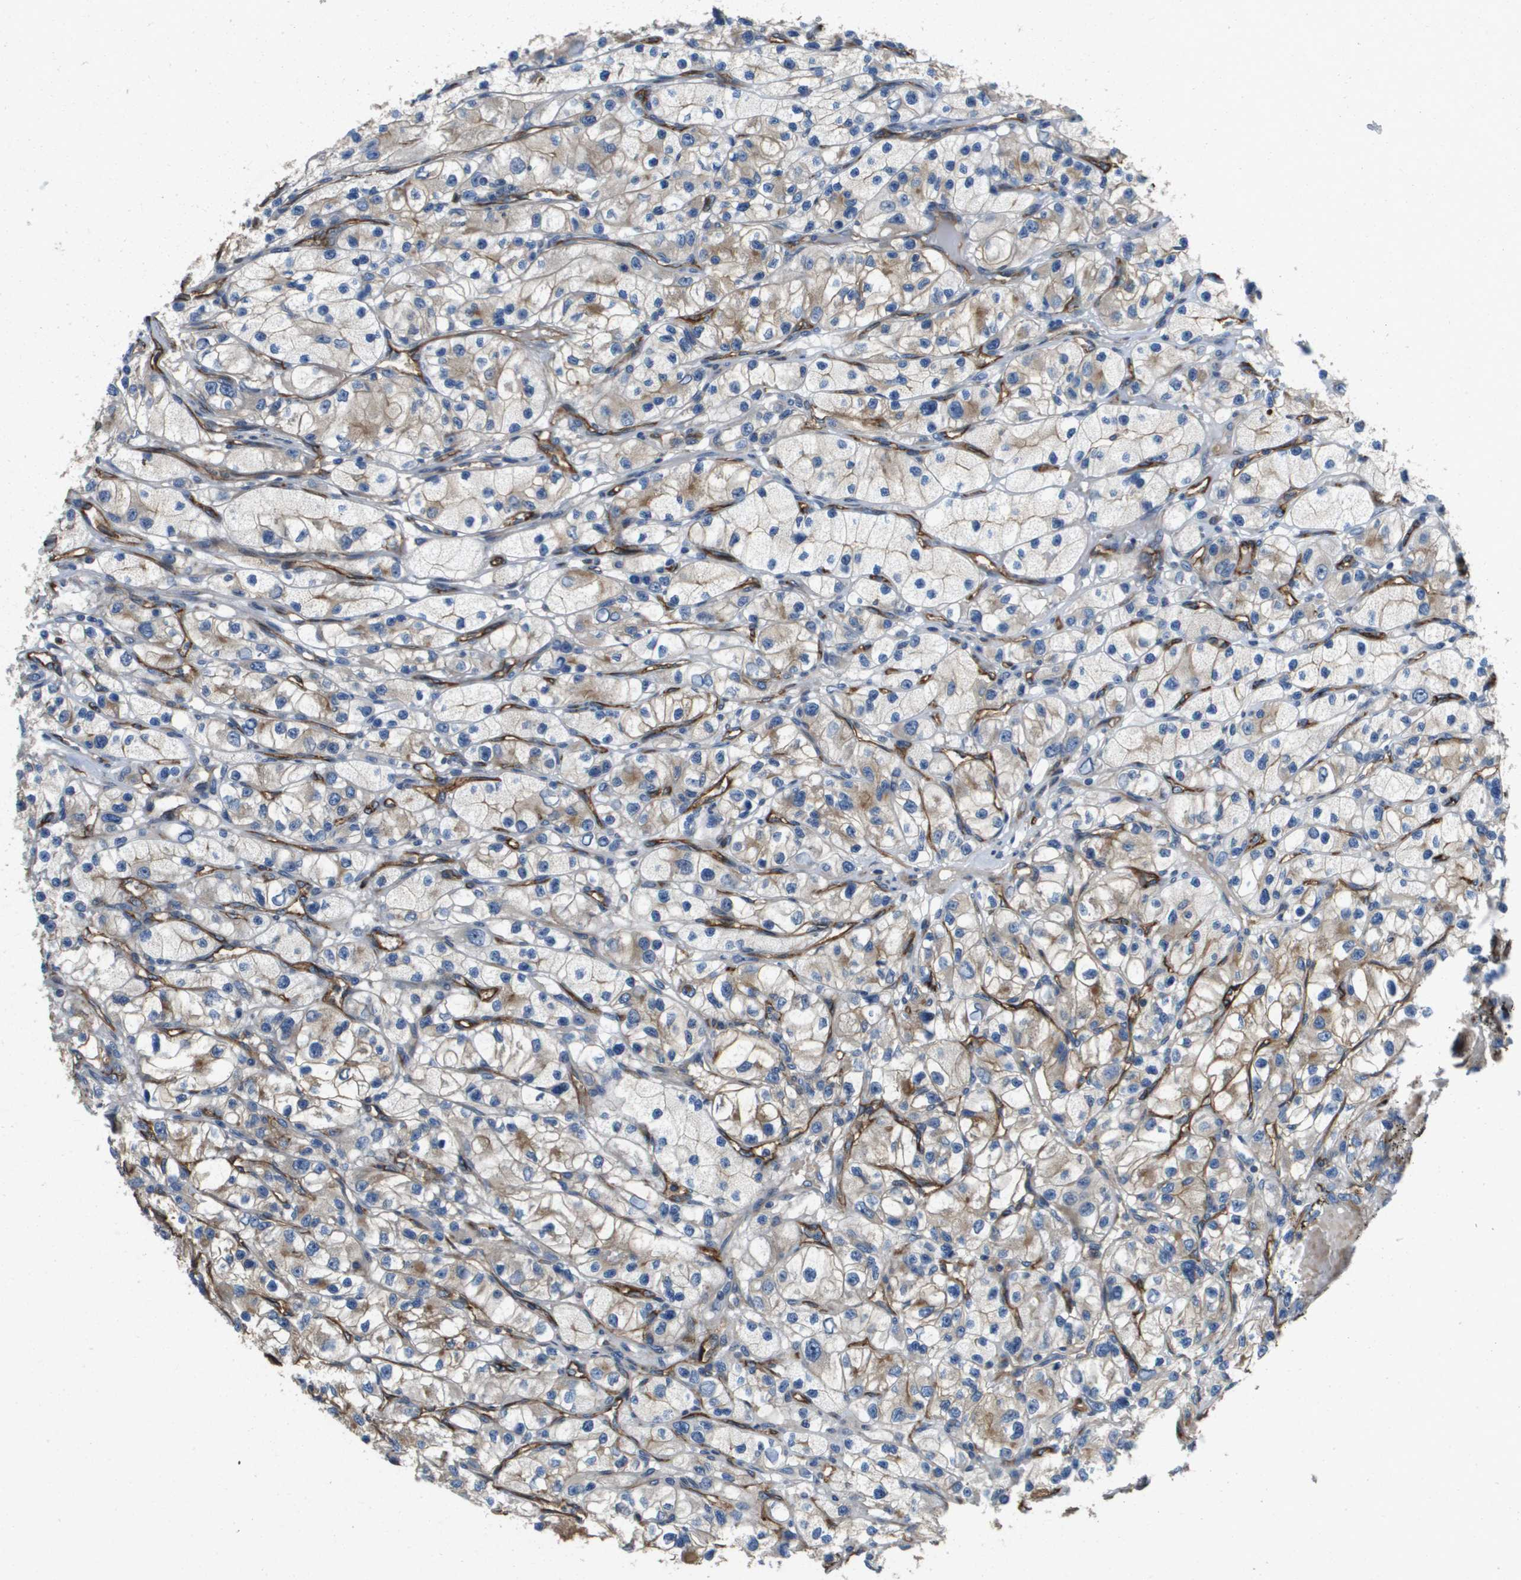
{"staining": {"intensity": "weak", "quantity": "<25%", "location": "cytoplasmic/membranous"}, "tissue": "renal cancer", "cell_type": "Tumor cells", "image_type": "cancer", "snomed": [{"axis": "morphology", "description": "Adenocarcinoma, NOS"}, {"axis": "topography", "description": "Kidney"}], "caption": "A photomicrograph of human renal cancer is negative for staining in tumor cells.", "gene": "ENTPD2", "patient": {"sex": "female", "age": 57}}